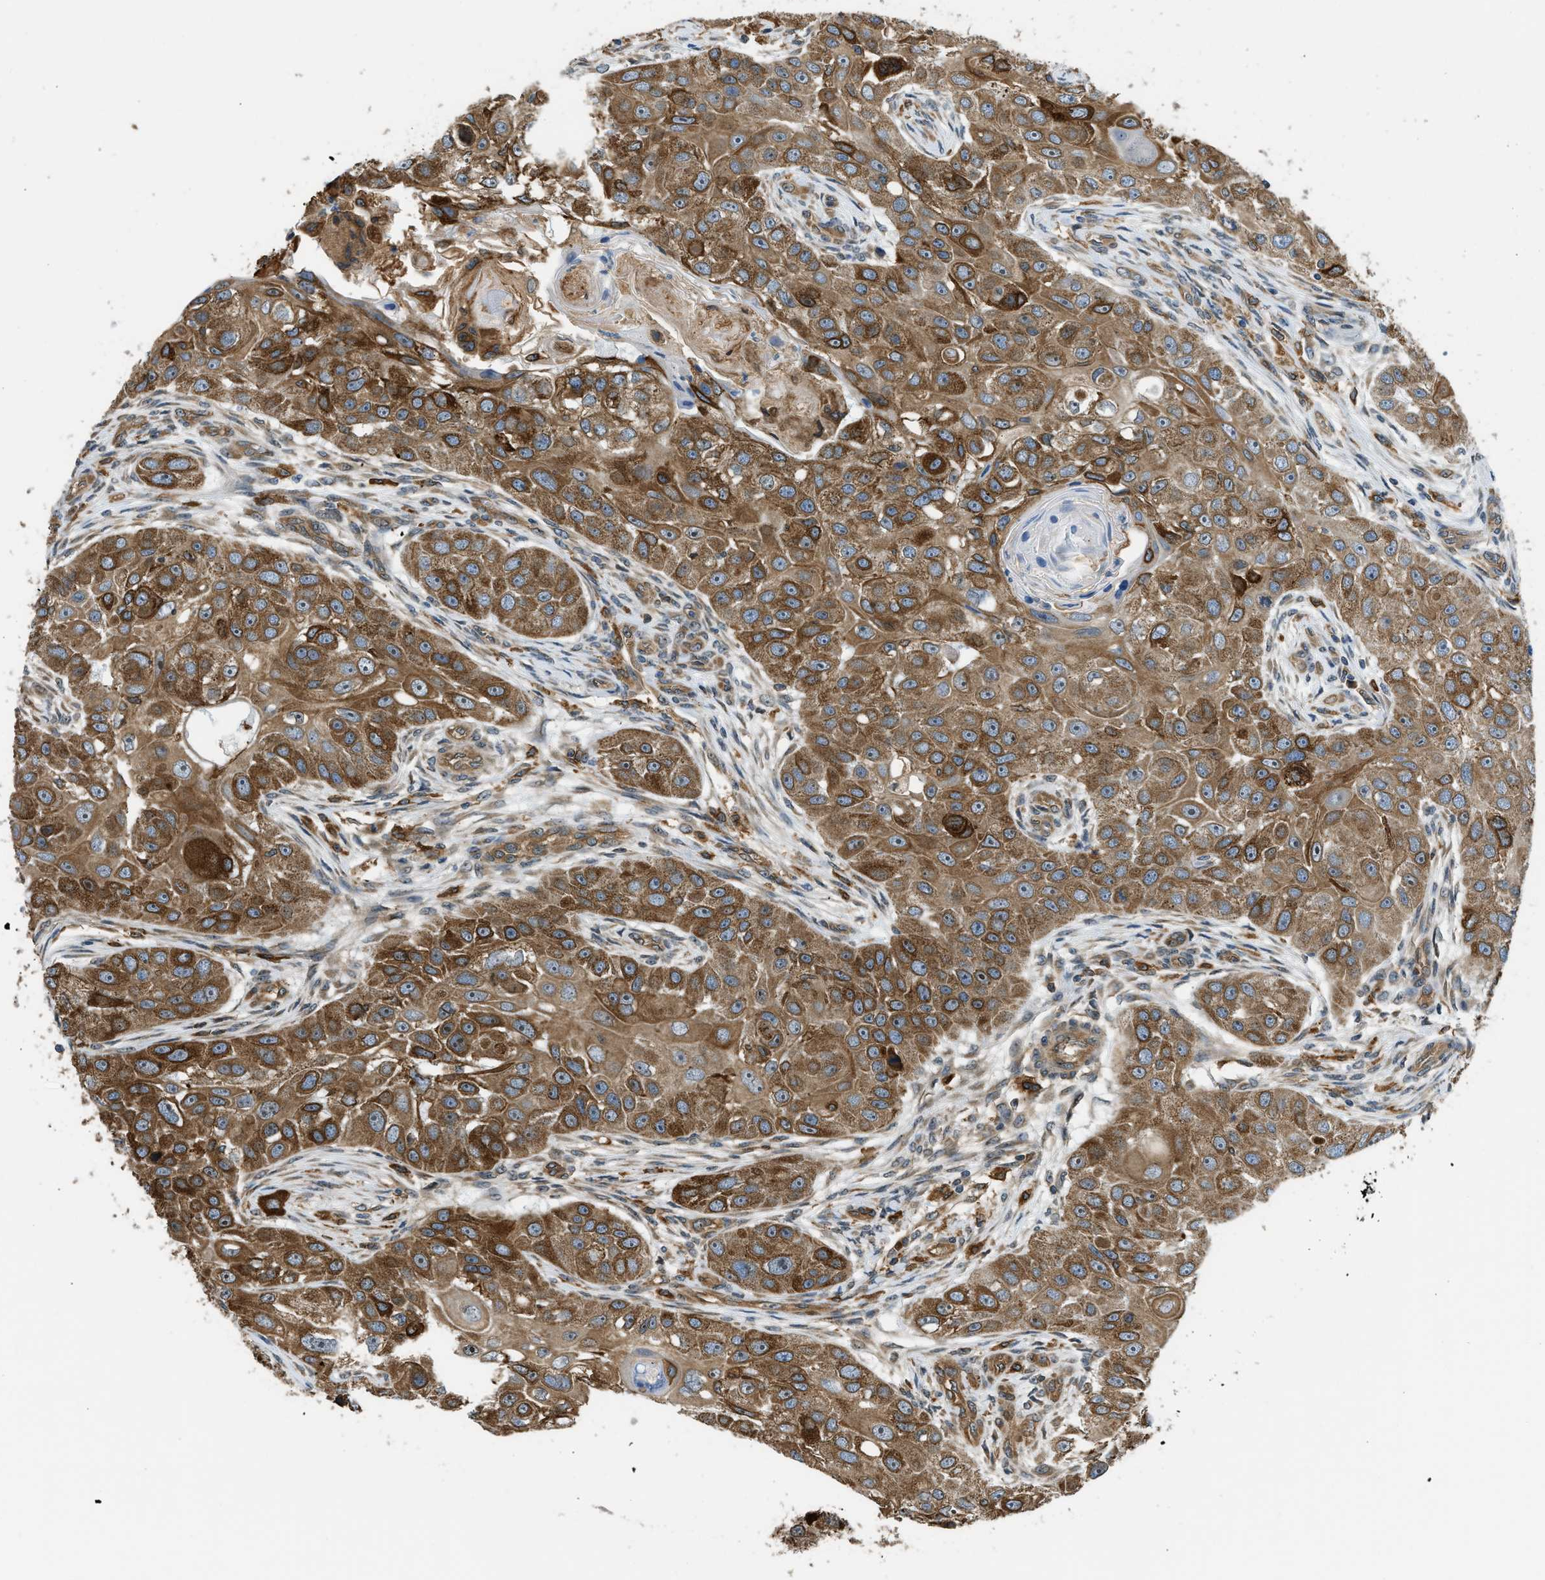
{"staining": {"intensity": "strong", "quantity": ">75%", "location": "cytoplasmic/membranous"}, "tissue": "head and neck cancer", "cell_type": "Tumor cells", "image_type": "cancer", "snomed": [{"axis": "morphology", "description": "Normal tissue, NOS"}, {"axis": "morphology", "description": "Squamous cell carcinoma, NOS"}, {"axis": "topography", "description": "Skeletal muscle"}, {"axis": "topography", "description": "Head-Neck"}], "caption": "Head and neck squamous cell carcinoma was stained to show a protein in brown. There is high levels of strong cytoplasmic/membranous expression in about >75% of tumor cells.", "gene": "OS9", "patient": {"sex": "male", "age": 51}}